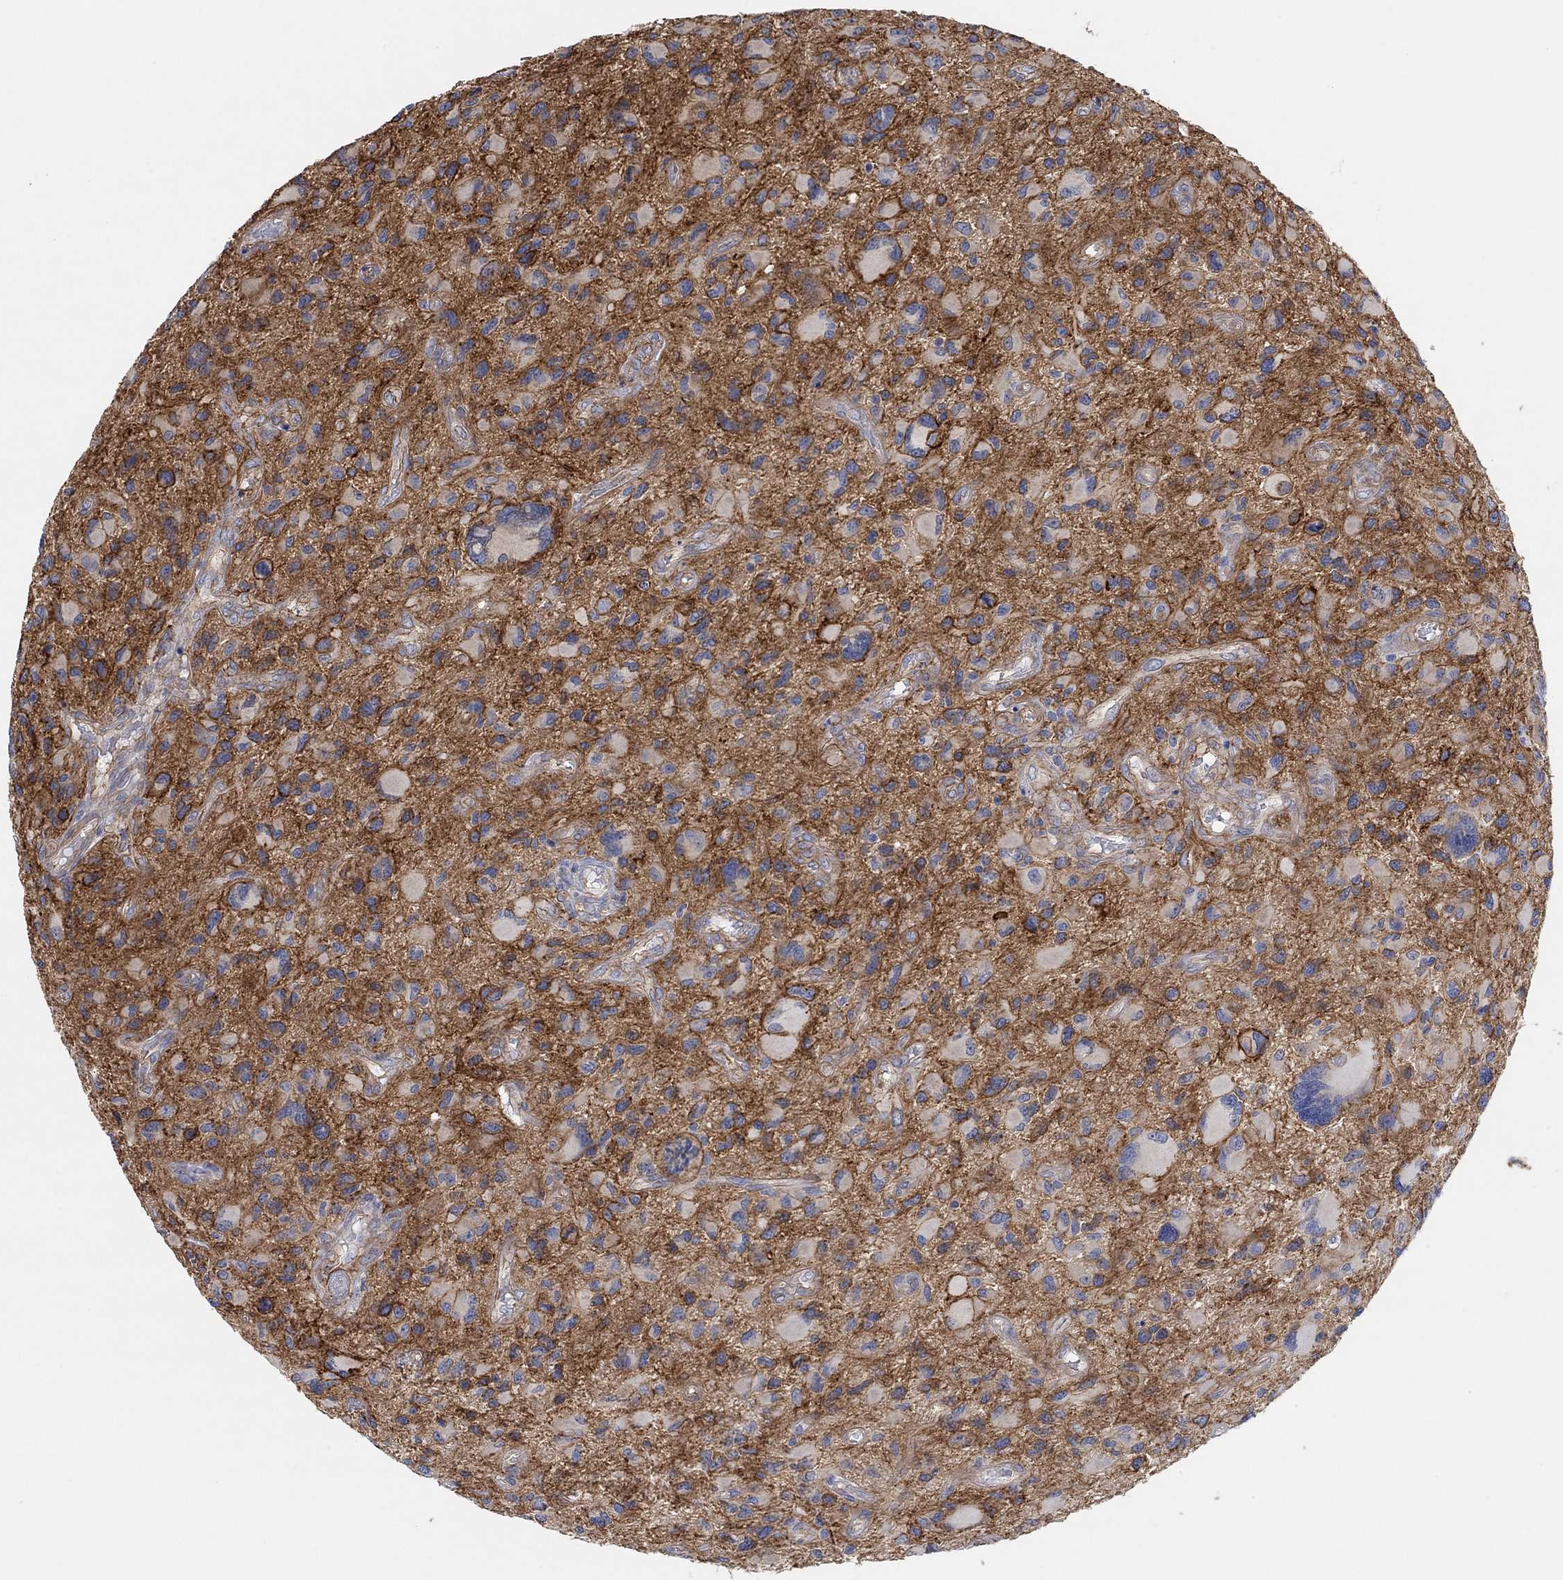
{"staining": {"intensity": "moderate", "quantity": "<25%", "location": "cytoplasmic/membranous"}, "tissue": "glioma", "cell_type": "Tumor cells", "image_type": "cancer", "snomed": [{"axis": "morphology", "description": "Glioma, malignant, NOS"}, {"axis": "morphology", "description": "Glioma, malignant, High grade"}, {"axis": "topography", "description": "Brain"}], "caption": "Tumor cells display low levels of moderate cytoplasmic/membranous staining in about <25% of cells in human malignant glioma.", "gene": "SYT16", "patient": {"sex": "female", "age": 71}}